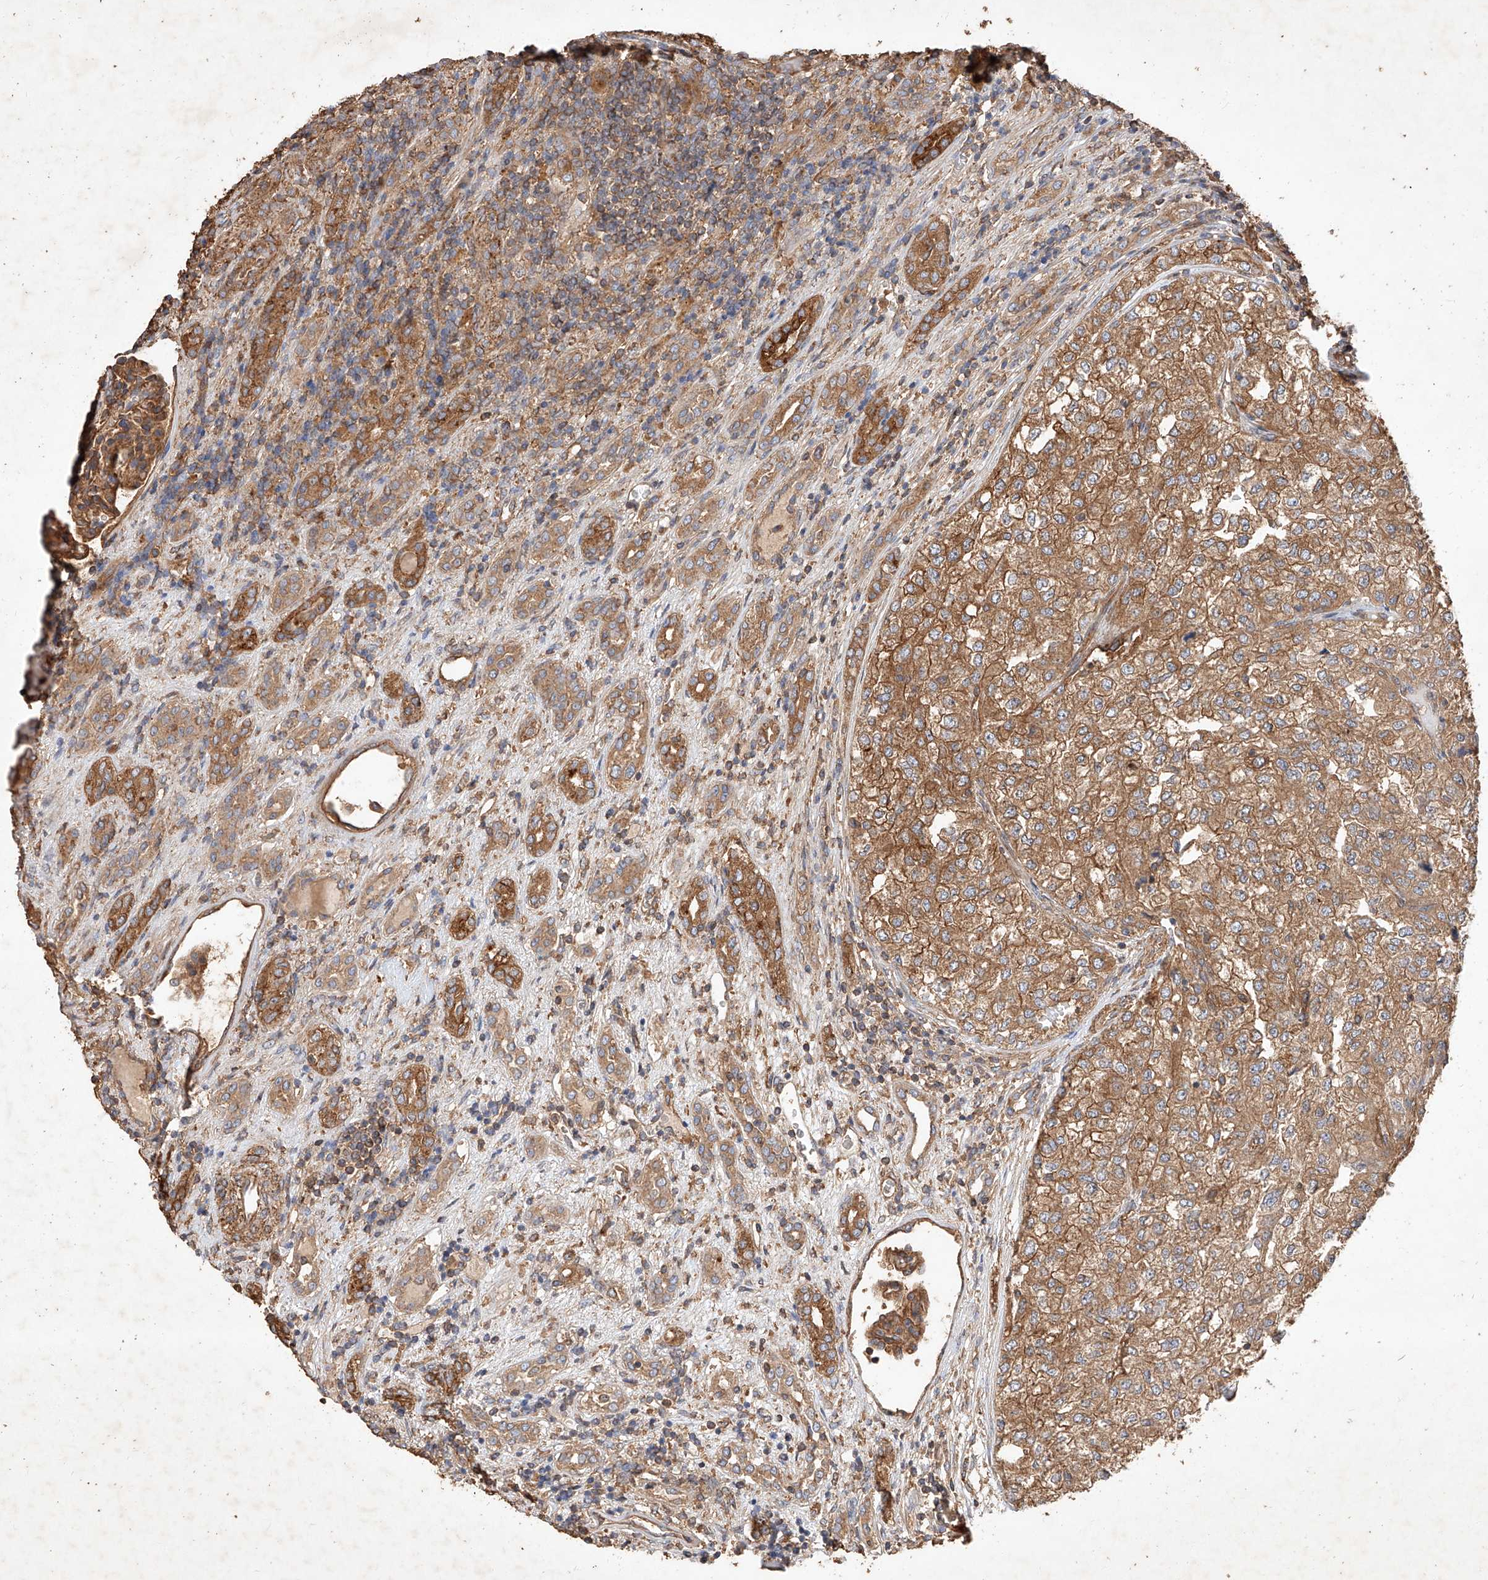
{"staining": {"intensity": "moderate", "quantity": ">75%", "location": "cytoplasmic/membranous"}, "tissue": "renal cancer", "cell_type": "Tumor cells", "image_type": "cancer", "snomed": [{"axis": "morphology", "description": "Adenocarcinoma, NOS"}, {"axis": "topography", "description": "Kidney"}], "caption": "Immunohistochemical staining of human adenocarcinoma (renal) reveals moderate cytoplasmic/membranous protein positivity in about >75% of tumor cells.", "gene": "GHDC", "patient": {"sex": "female", "age": 54}}